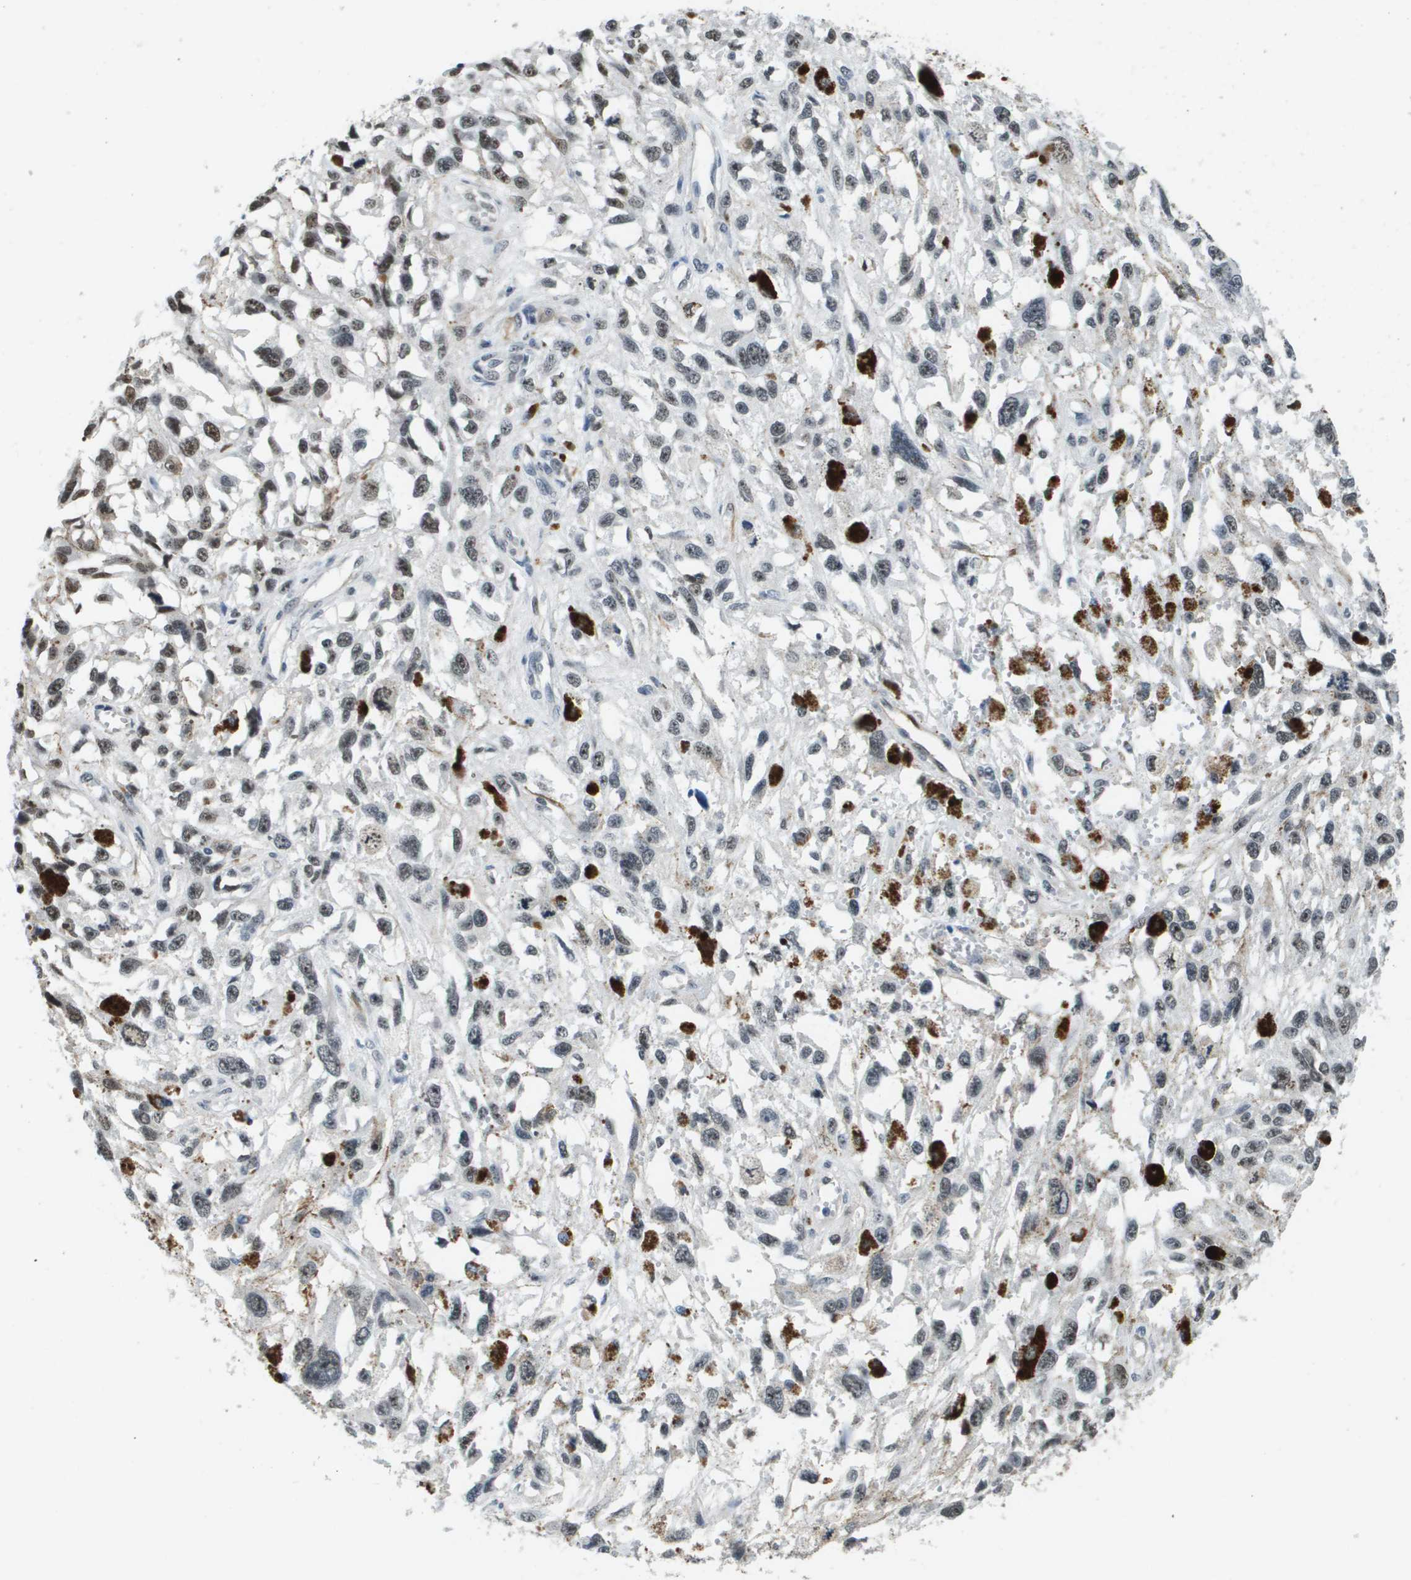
{"staining": {"intensity": "moderate", "quantity": "25%-75%", "location": "nuclear"}, "tissue": "melanoma", "cell_type": "Tumor cells", "image_type": "cancer", "snomed": [{"axis": "morphology", "description": "Malignant melanoma, Metastatic site"}, {"axis": "topography", "description": "Lymph node"}], "caption": "A high-resolution photomicrograph shows immunohistochemistry staining of melanoma, which reveals moderate nuclear positivity in about 25%-75% of tumor cells.", "gene": "EP400", "patient": {"sex": "male", "age": 59}}